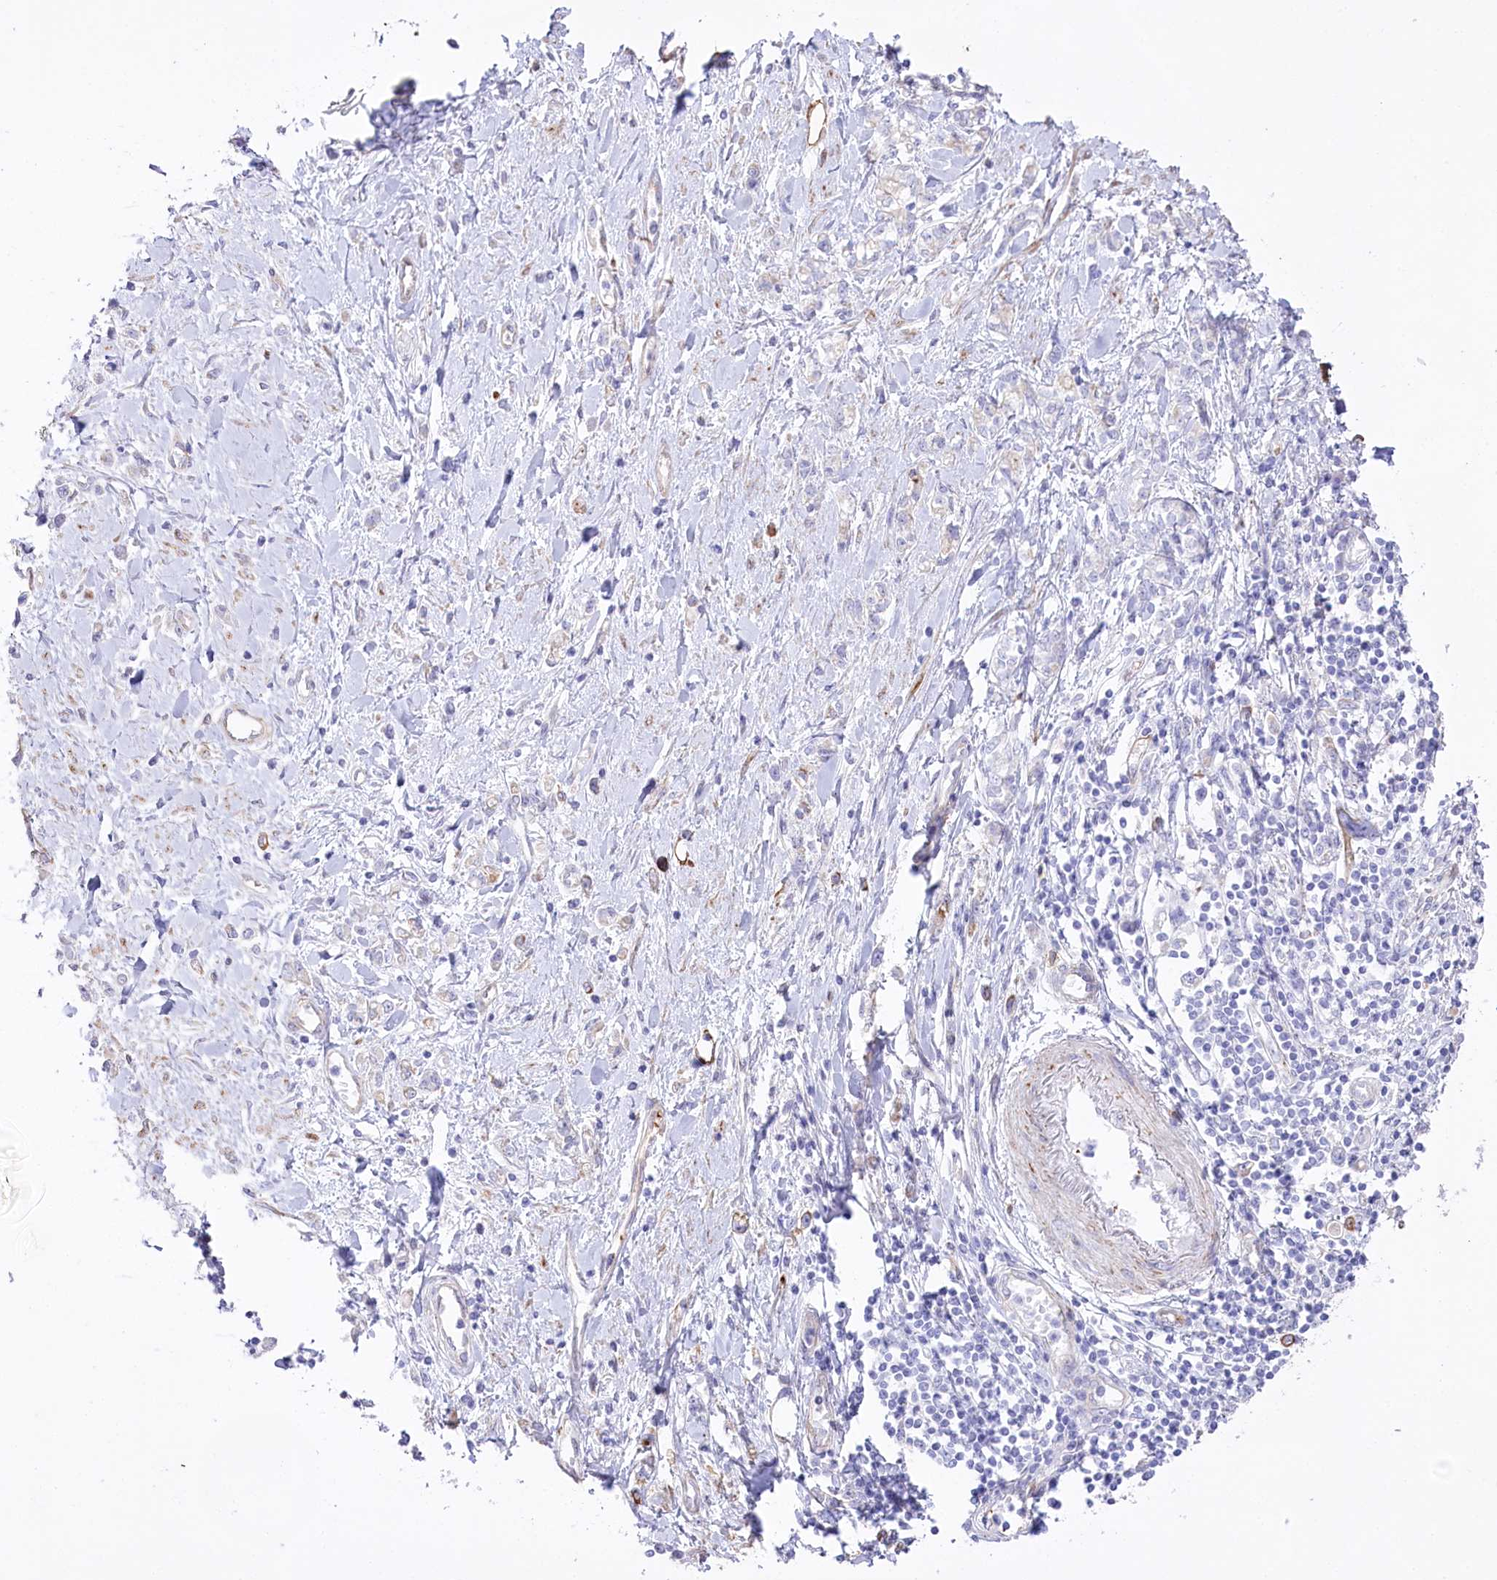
{"staining": {"intensity": "moderate", "quantity": "<25%", "location": "cytoplasmic/membranous"}, "tissue": "stomach cancer", "cell_type": "Tumor cells", "image_type": "cancer", "snomed": [{"axis": "morphology", "description": "Adenocarcinoma, NOS"}, {"axis": "topography", "description": "Stomach"}], "caption": "A brown stain highlights moderate cytoplasmic/membranous expression of a protein in stomach adenocarcinoma tumor cells.", "gene": "SLC39A10", "patient": {"sex": "female", "age": 76}}